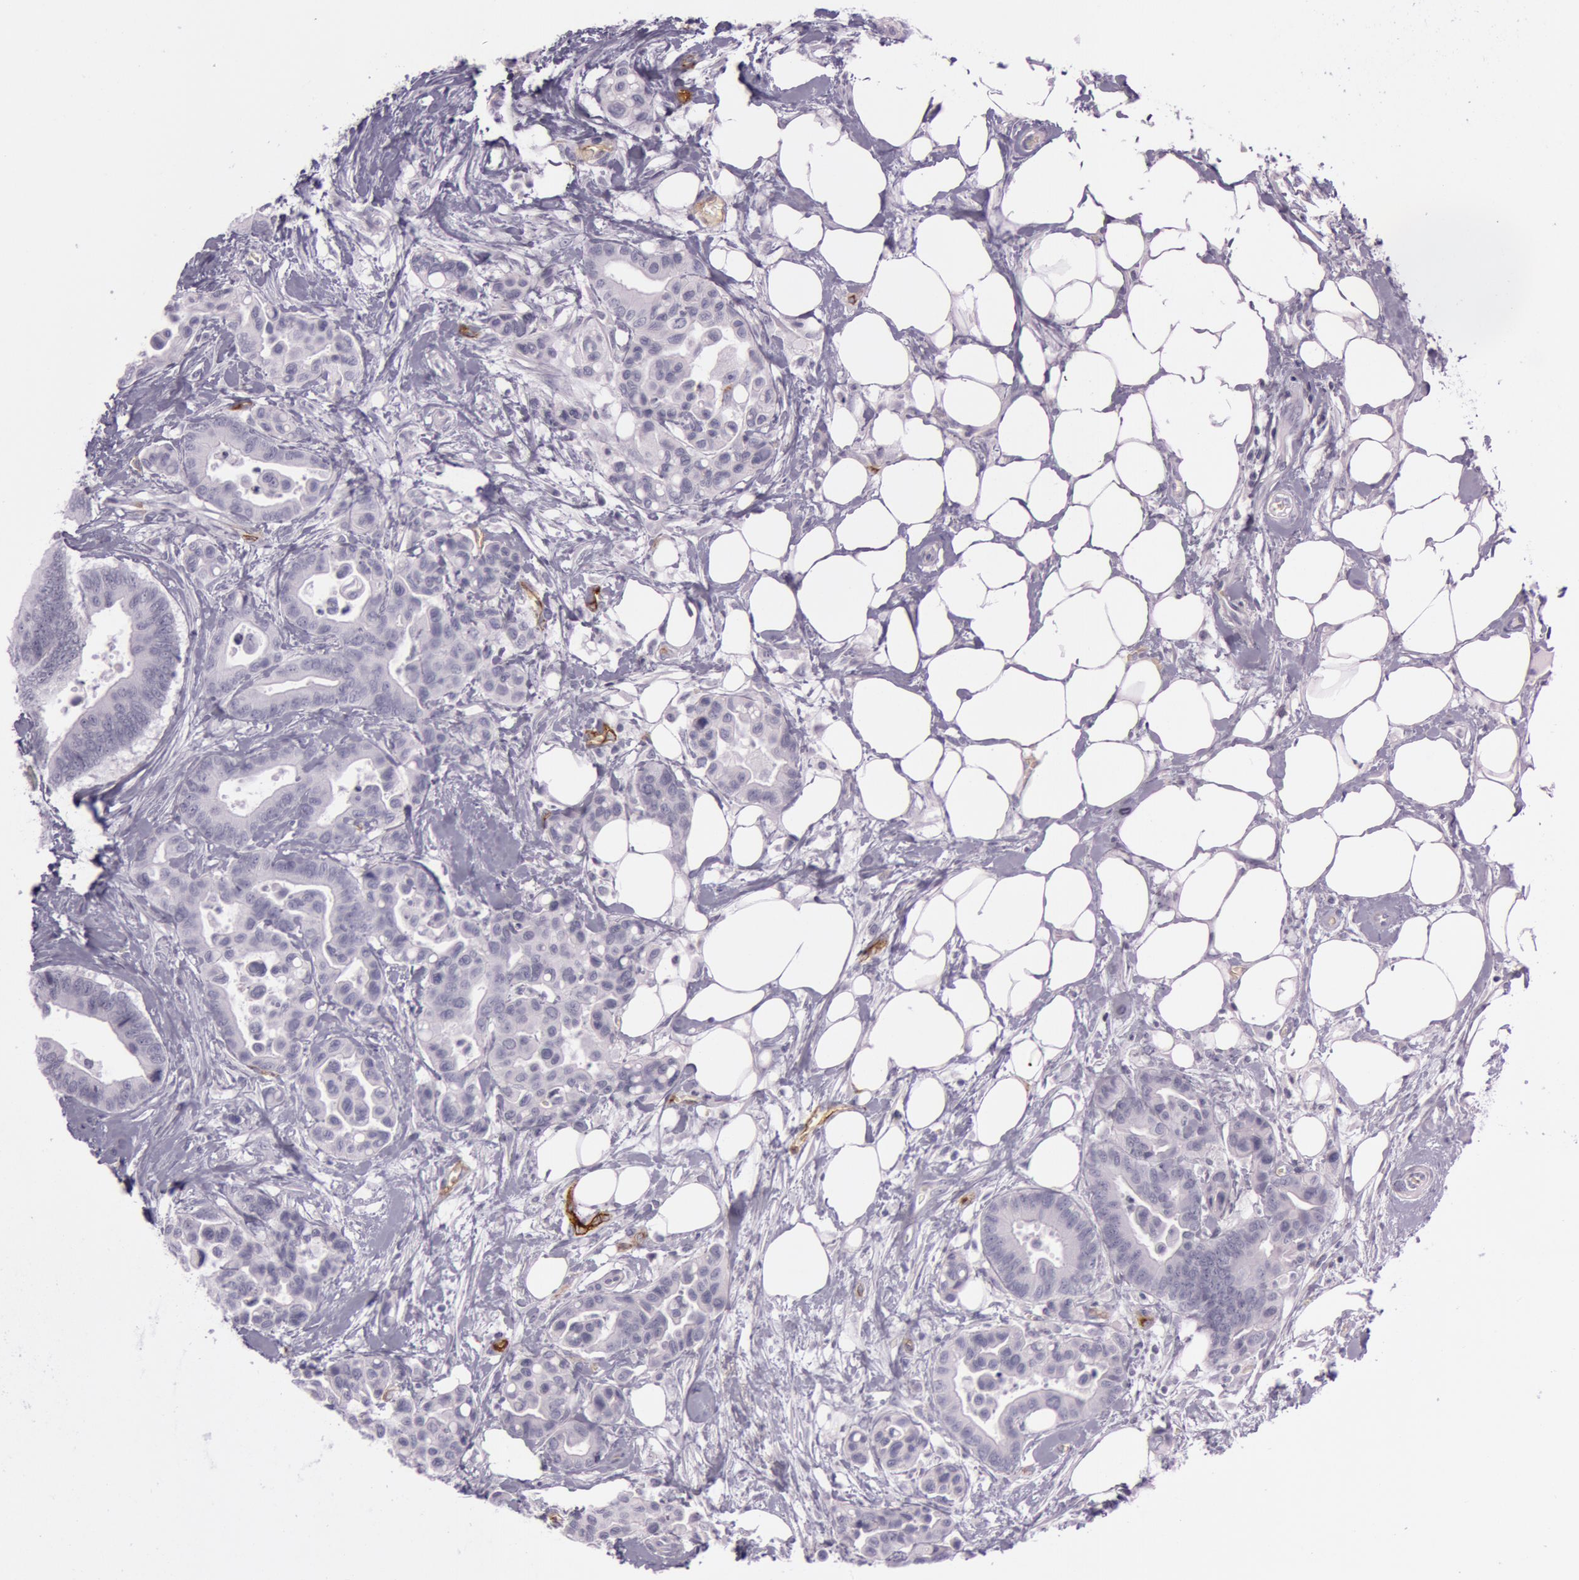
{"staining": {"intensity": "negative", "quantity": "none", "location": "none"}, "tissue": "colorectal cancer", "cell_type": "Tumor cells", "image_type": "cancer", "snomed": [{"axis": "morphology", "description": "Adenocarcinoma, NOS"}, {"axis": "topography", "description": "Colon"}], "caption": "A high-resolution image shows IHC staining of colorectal cancer (adenocarcinoma), which demonstrates no significant positivity in tumor cells.", "gene": "FOLH1", "patient": {"sex": "male", "age": 82}}